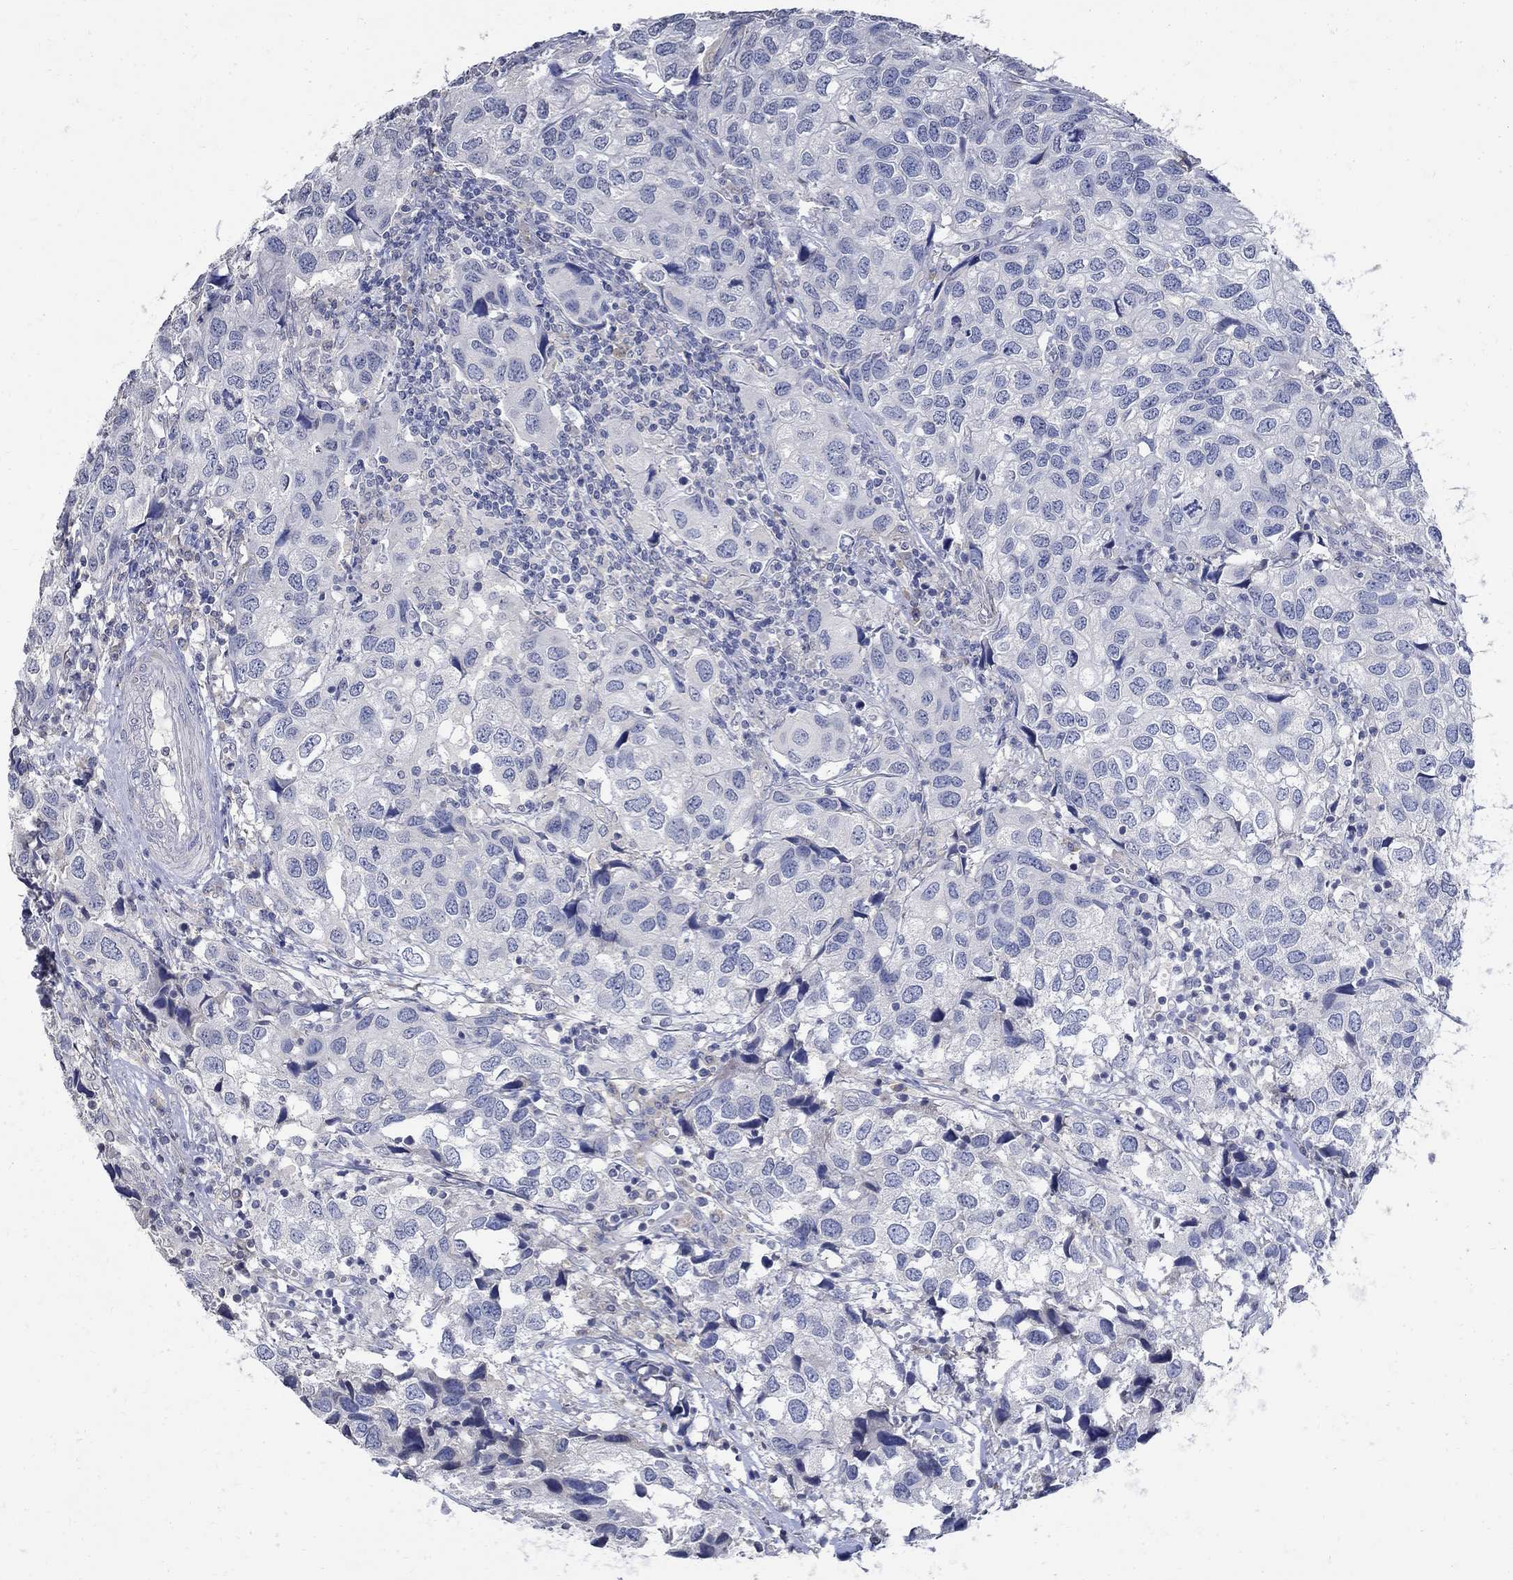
{"staining": {"intensity": "negative", "quantity": "none", "location": "none"}, "tissue": "urothelial cancer", "cell_type": "Tumor cells", "image_type": "cancer", "snomed": [{"axis": "morphology", "description": "Urothelial carcinoma, High grade"}, {"axis": "topography", "description": "Urinary bladder"}], "caption": "Tumor cells show no significant protein expression in high-grade urothelial carcinoma.", "gene": "TMEM169", "patient": {"sex": "male", "age": 79}}